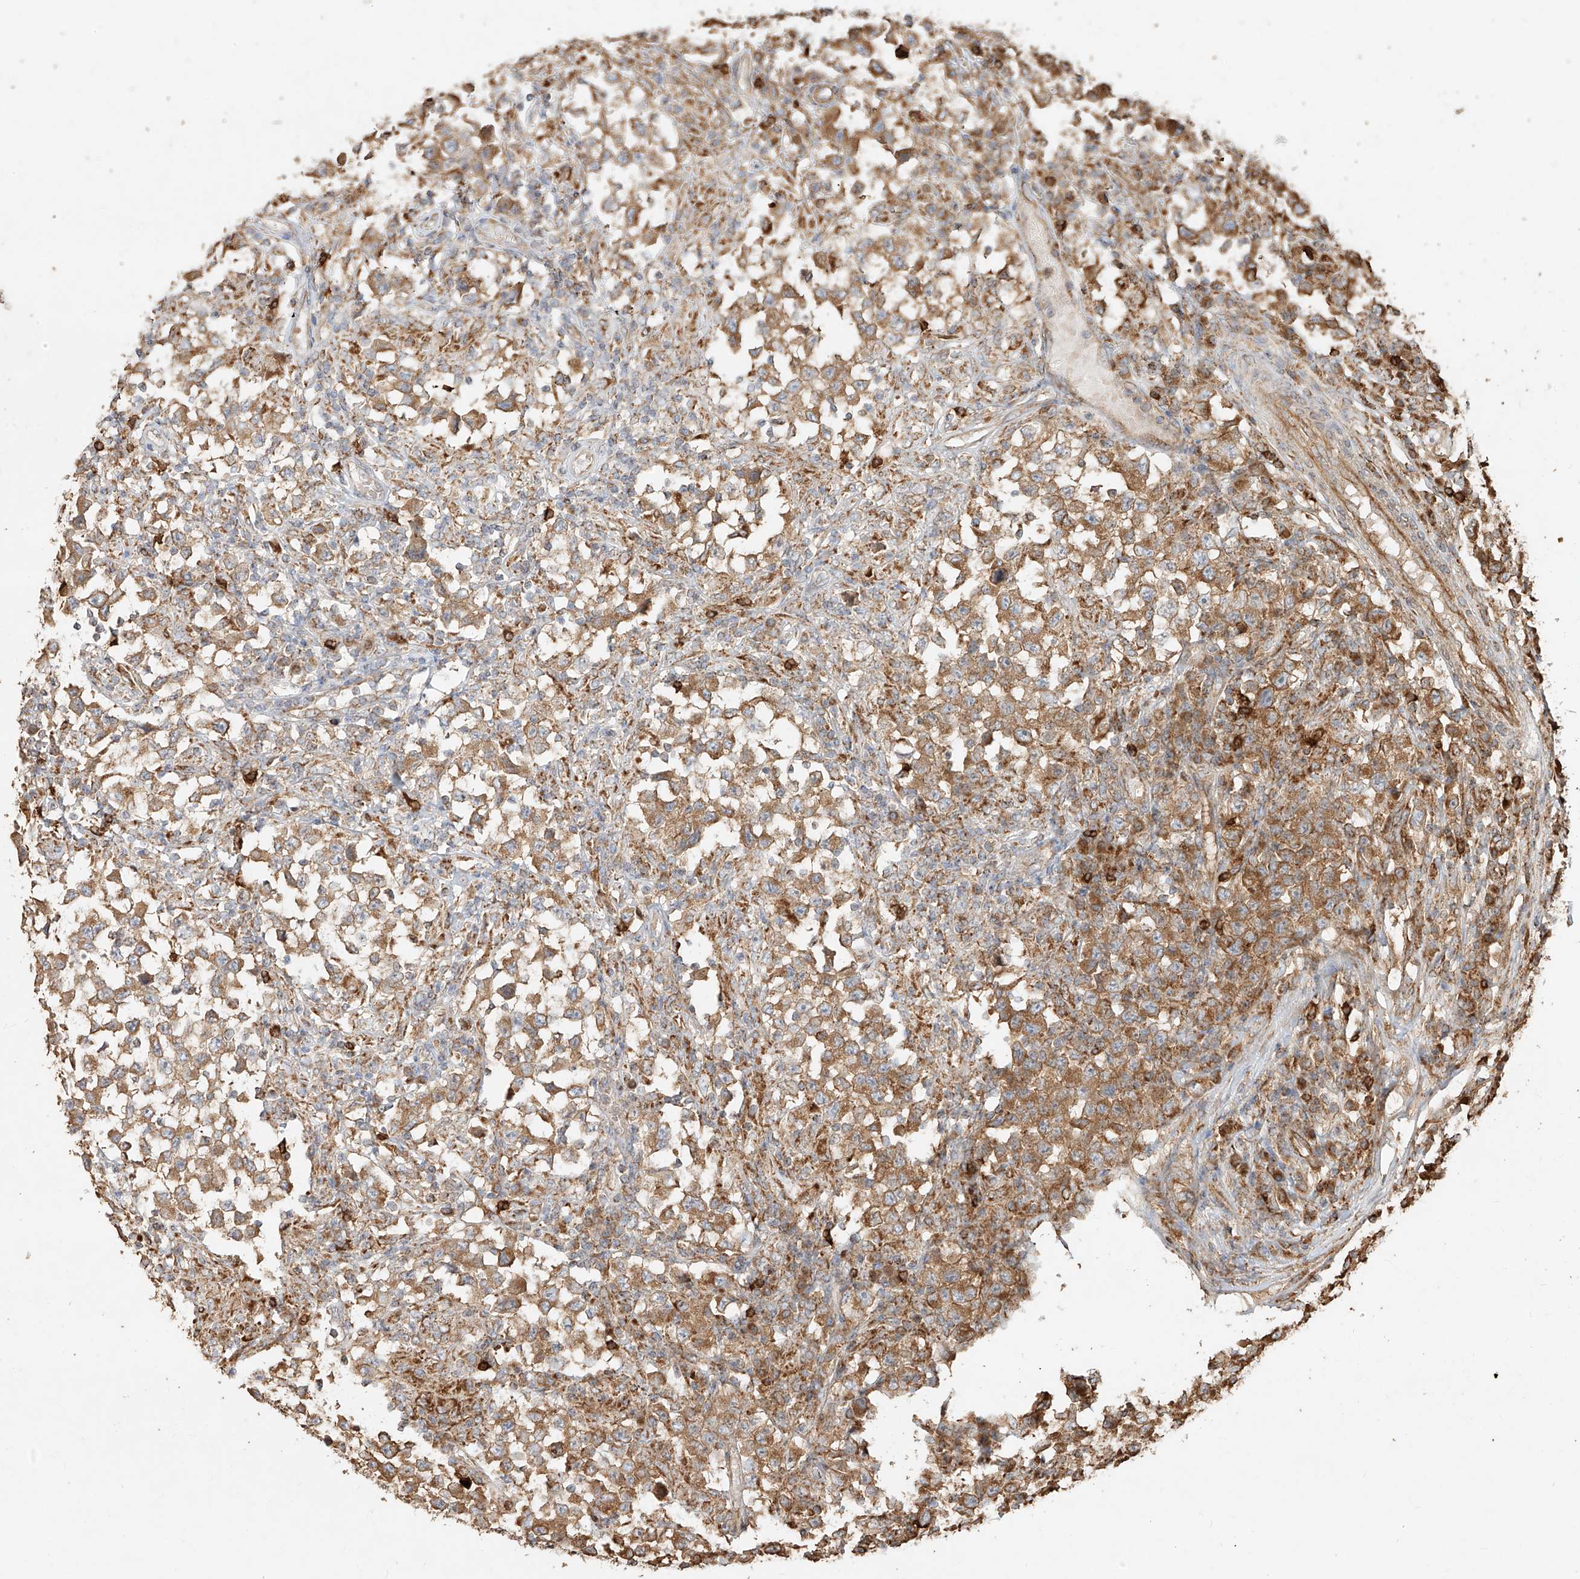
{"staining": {"intensity": "moderate", "quantity": ">75%", "location": "cytoplasmic/membranous"}, "tissue": "testis cancer", "cell_type": "Tumor cells", "image_type": "cancer", "snomed": [{"axis": "morphology", "description": "Carcinoma, Embryonal, NOS"}, {"axis": "topography", "description": "Testis"}], "caption": "There is medium levels of moderate cytoplasmic/membranous positivity in tumor cells of testis cancer (embryonal carcinoma), as demonstrated by immunohistochemical staining (brown color).", "gene": "EFNB1", "patient": {"sex": "male", "age": 21}}